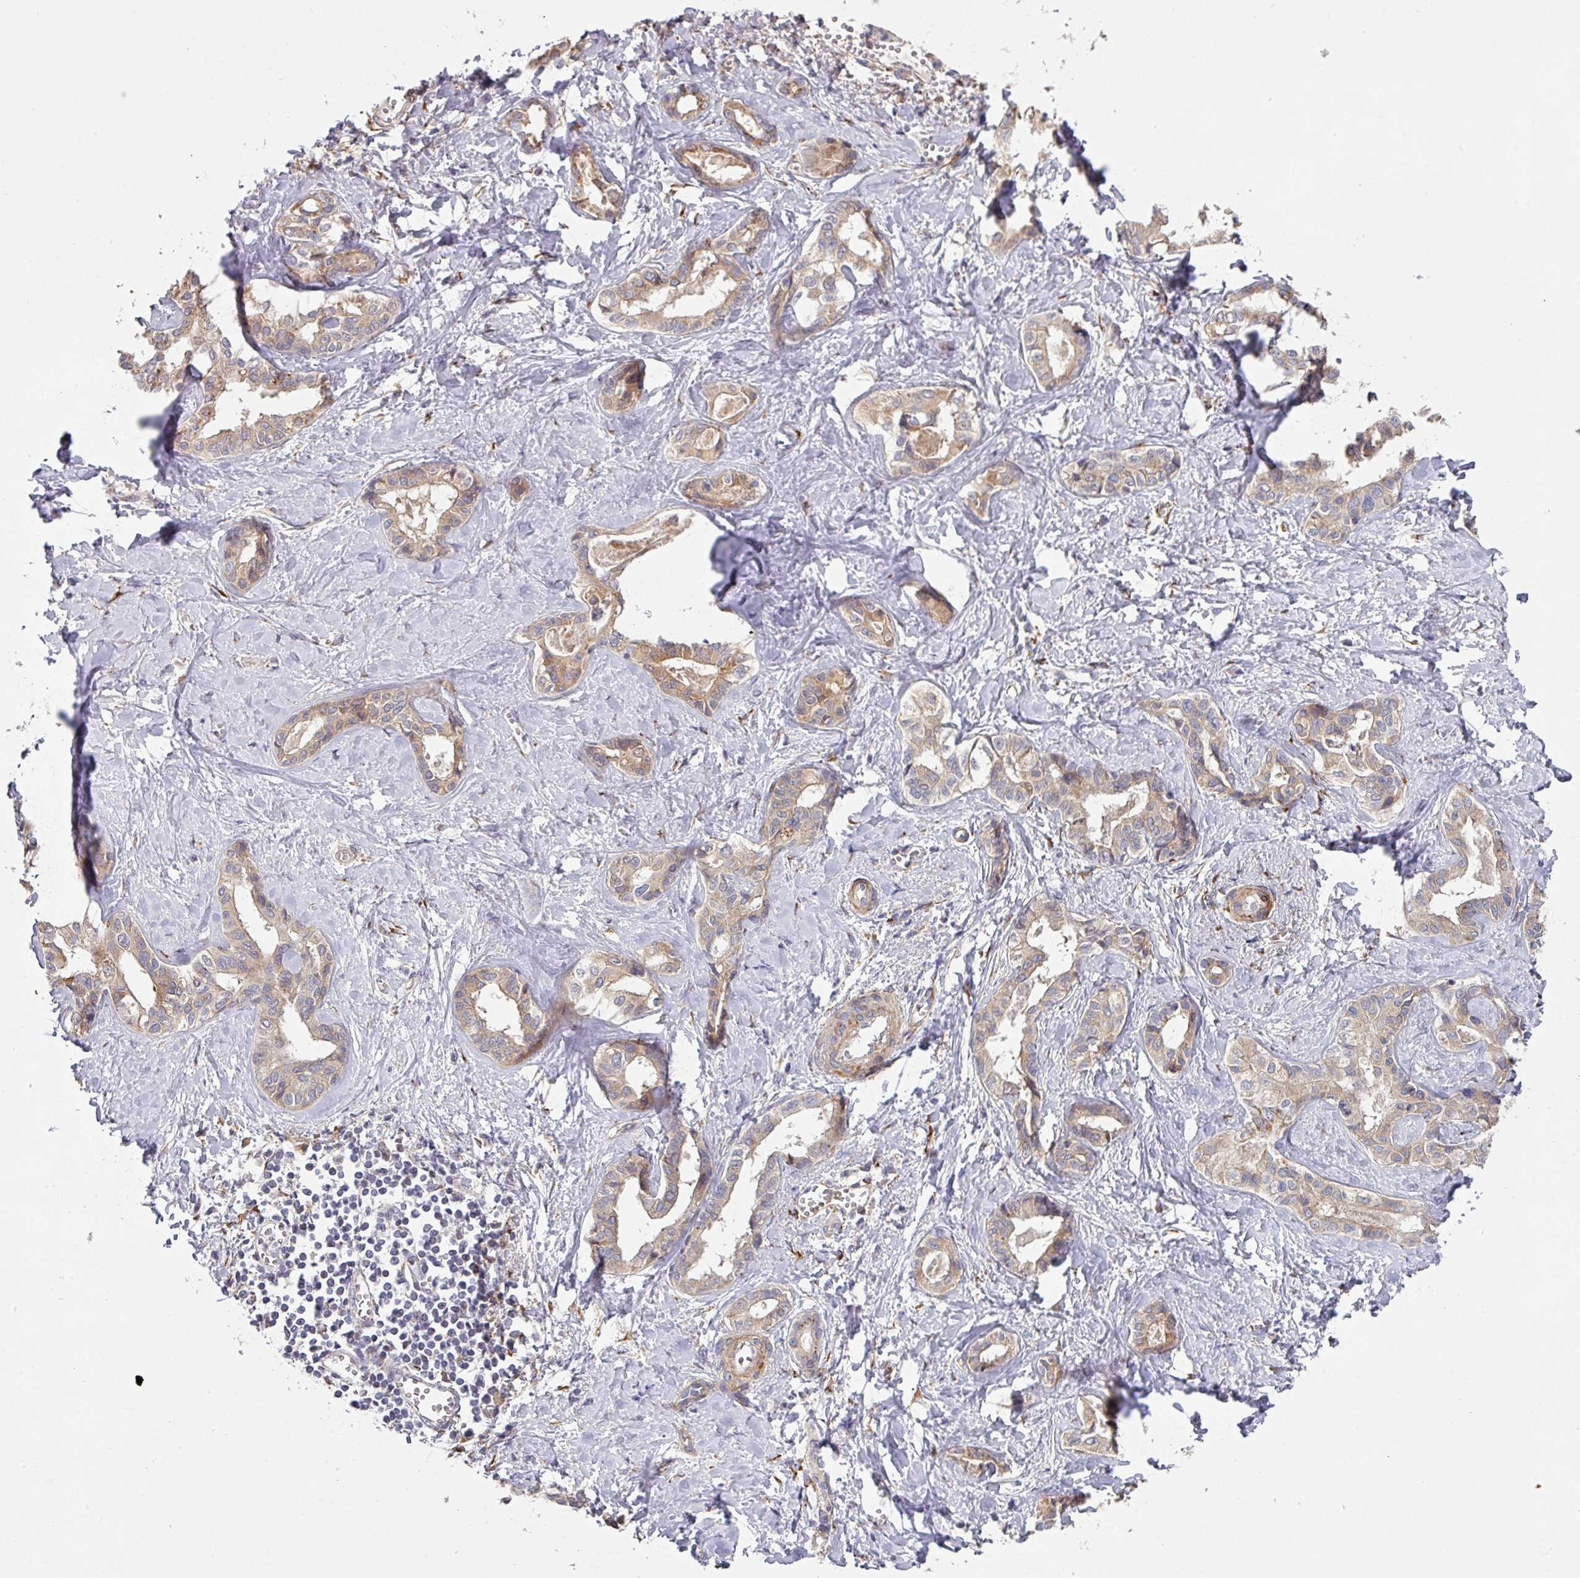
{"staining": {"intensity": "strong", "quantity": "<25%", "location": "cytoplasmic/membranous"}, "tissue": "liver cancer", "cell_type": "Tumor cells", "image_type": "cancer", "snomed": [{"axis": "morphology", "description": "Cholangiocarcinoma"}, {"axis": "topography", "description": "Liver"}], "caption": "High-magnification brightfield microscopy of cholangiocarcinoma (liver) stained with DAB (brown) and counterstained with hematoxylin (blue). tumor cells exhibit strong cytoplasmic/membranous expression is appreciated in approximately<25% of cells.", "gene": "ZNF268", "patient": {"sex": "female", "age": 77}}